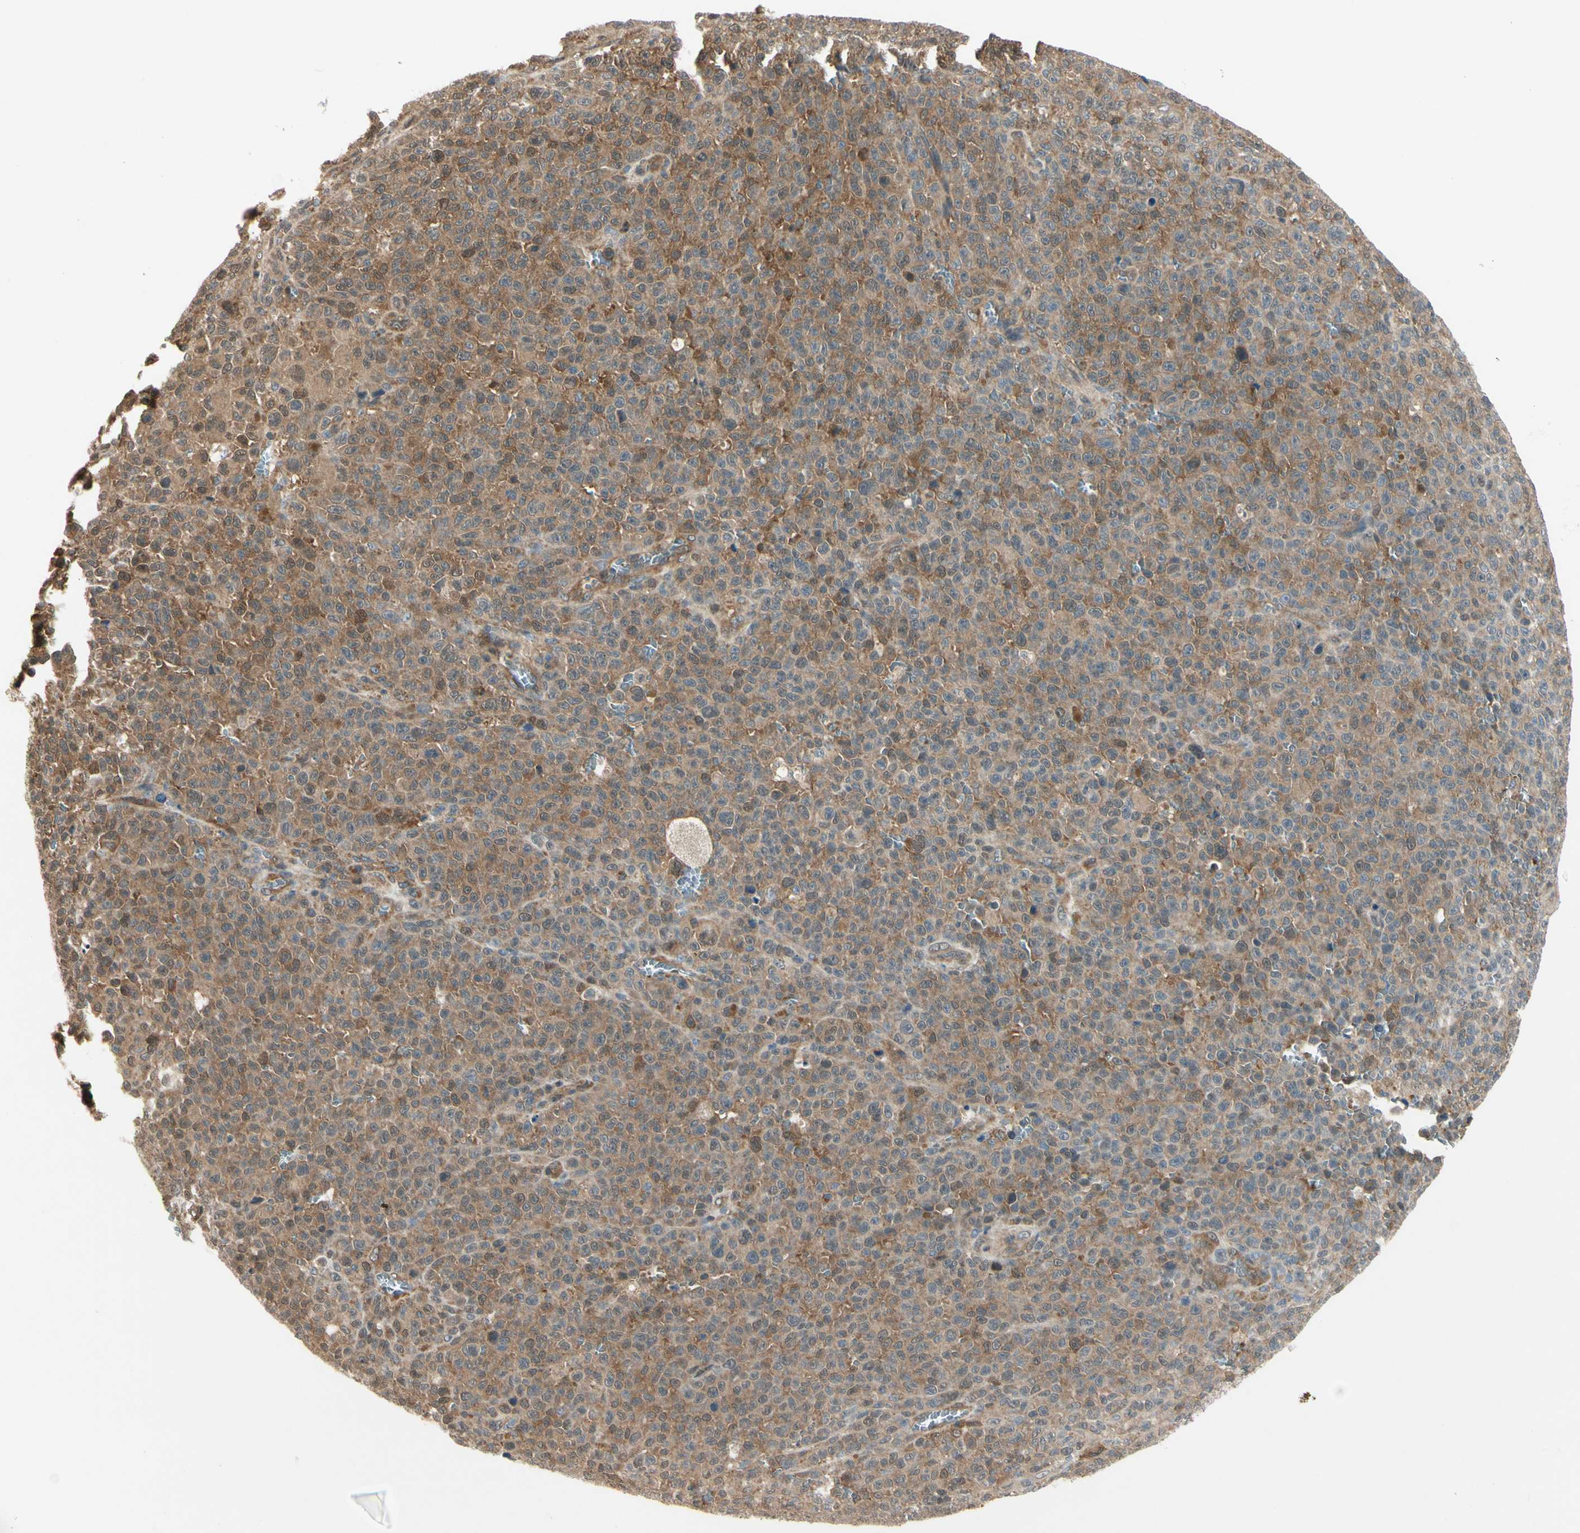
{"staining": {"intensity": "moderate", "quantity": ">75%", "location": "cytoplasmic/membranous,nuclear"}, "tissue": "melanoma", "cell_type": "Tumor cells", "image_type": "cancer", "snomed": [{"axis": "morphology", "description": "Malignant melanoma, NOS"}, {"axis": "topography", "description": "Skin"}], "caption": "A brown stain labels moderate cytoplasmic/membranous and nuclear expression of a protein in human melanoma tumor cells.", "gene": "RASGRF1", "patient": {"sex": "female", "age": 82}}